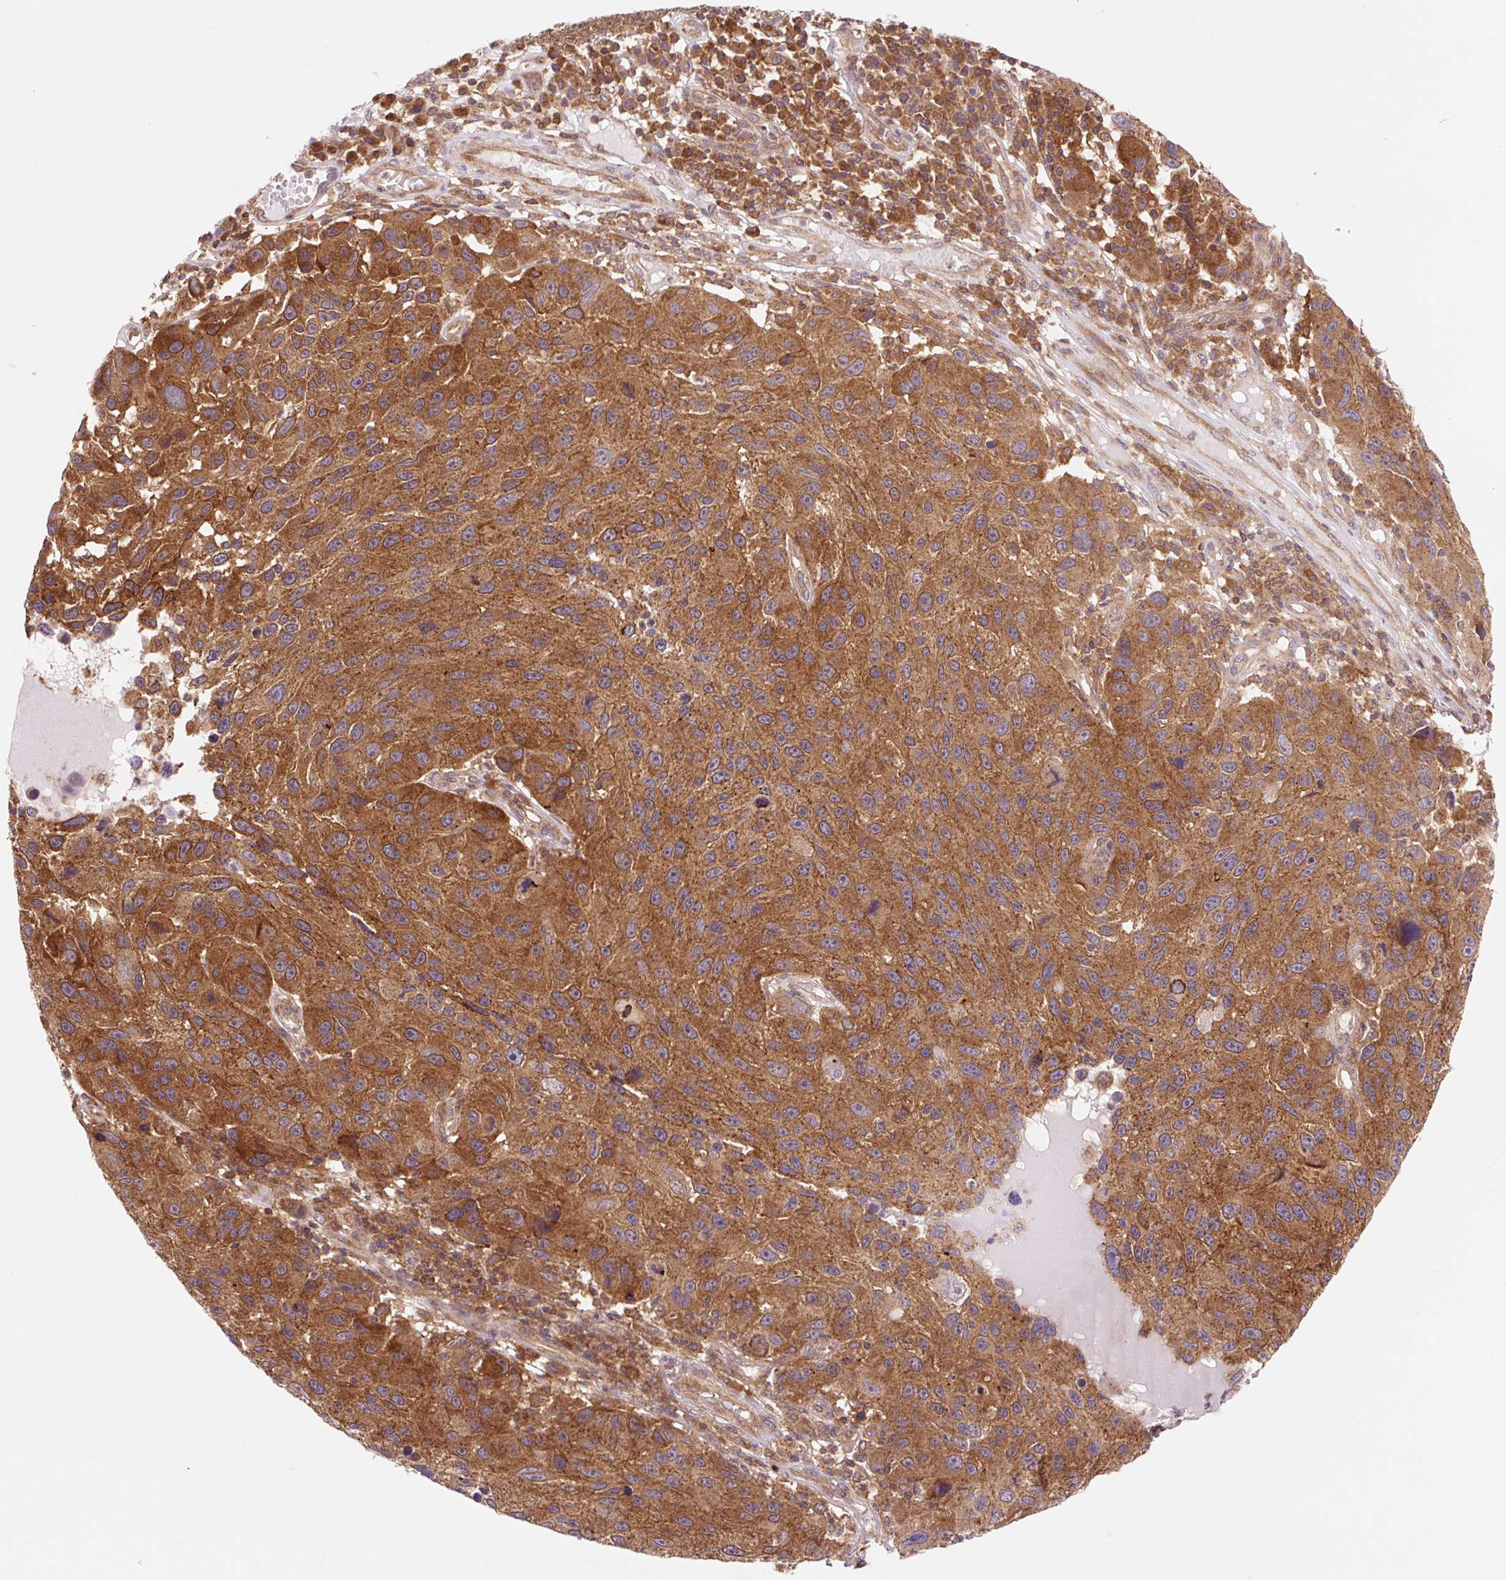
{"staining": {"intensity": "moderate", "quantity": ">75%", "location": "cytoplasmic/membranous"}, "tissue": "melanoma", "cell_type": "Tumor cells", "image_type": "cancer", "snomed": [{"axis": "morphology", "description": "Malignant melanoma, NOS"}, {"axis": "topography", "description": "Skin"}], "caption": "Moderate cytoplasmic/membranous staining for a protein is identified in about >75% of tumor cells of malignant melanoma using immunohistochemistry (IHC).", "gene": "VPS4A", "patient": {"sex": "male", "age": 53}}